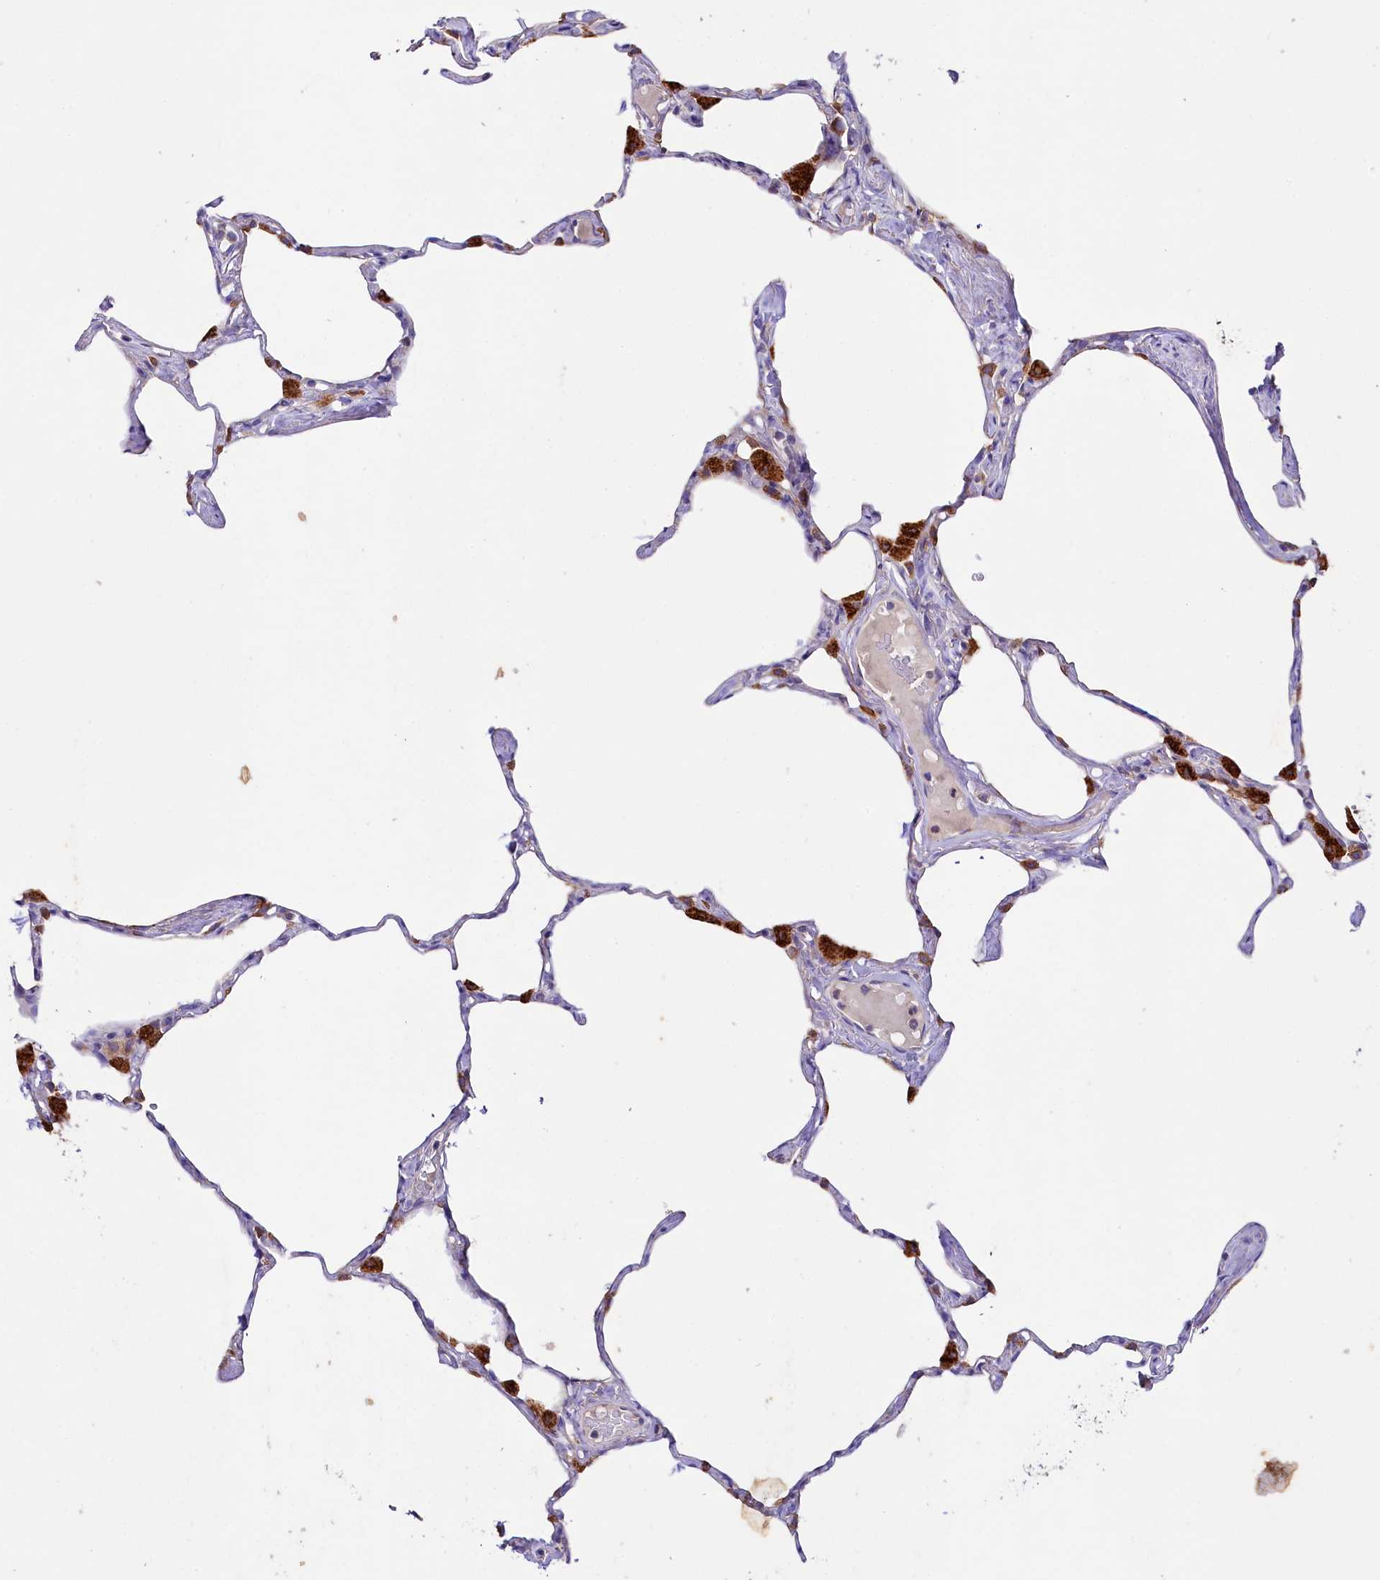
{"staining": {"intensity": "moderate", "quantity": "<25%", "location": "cytoplasmic/membranous"}, "tissue": "lung", "cell_type": "Alveolar cells", "image_type": "normal", "snomed": [{"axis": "morphology", "description": "Normal tissue, NOS"}, {"axis": "topography", "description": "Lung"}], "caption": "Protein expression analysis of unremarkable human lung reveals moderate cytoplasmic/membranous positivity in approximately <25% of alveolar cells. (DAB (3,3'-diaminobenzidine) IHC with brightfield microscopy, high magnification).", "gene": "SACM1L", "patient": {"sex": "male", "age": 65}}